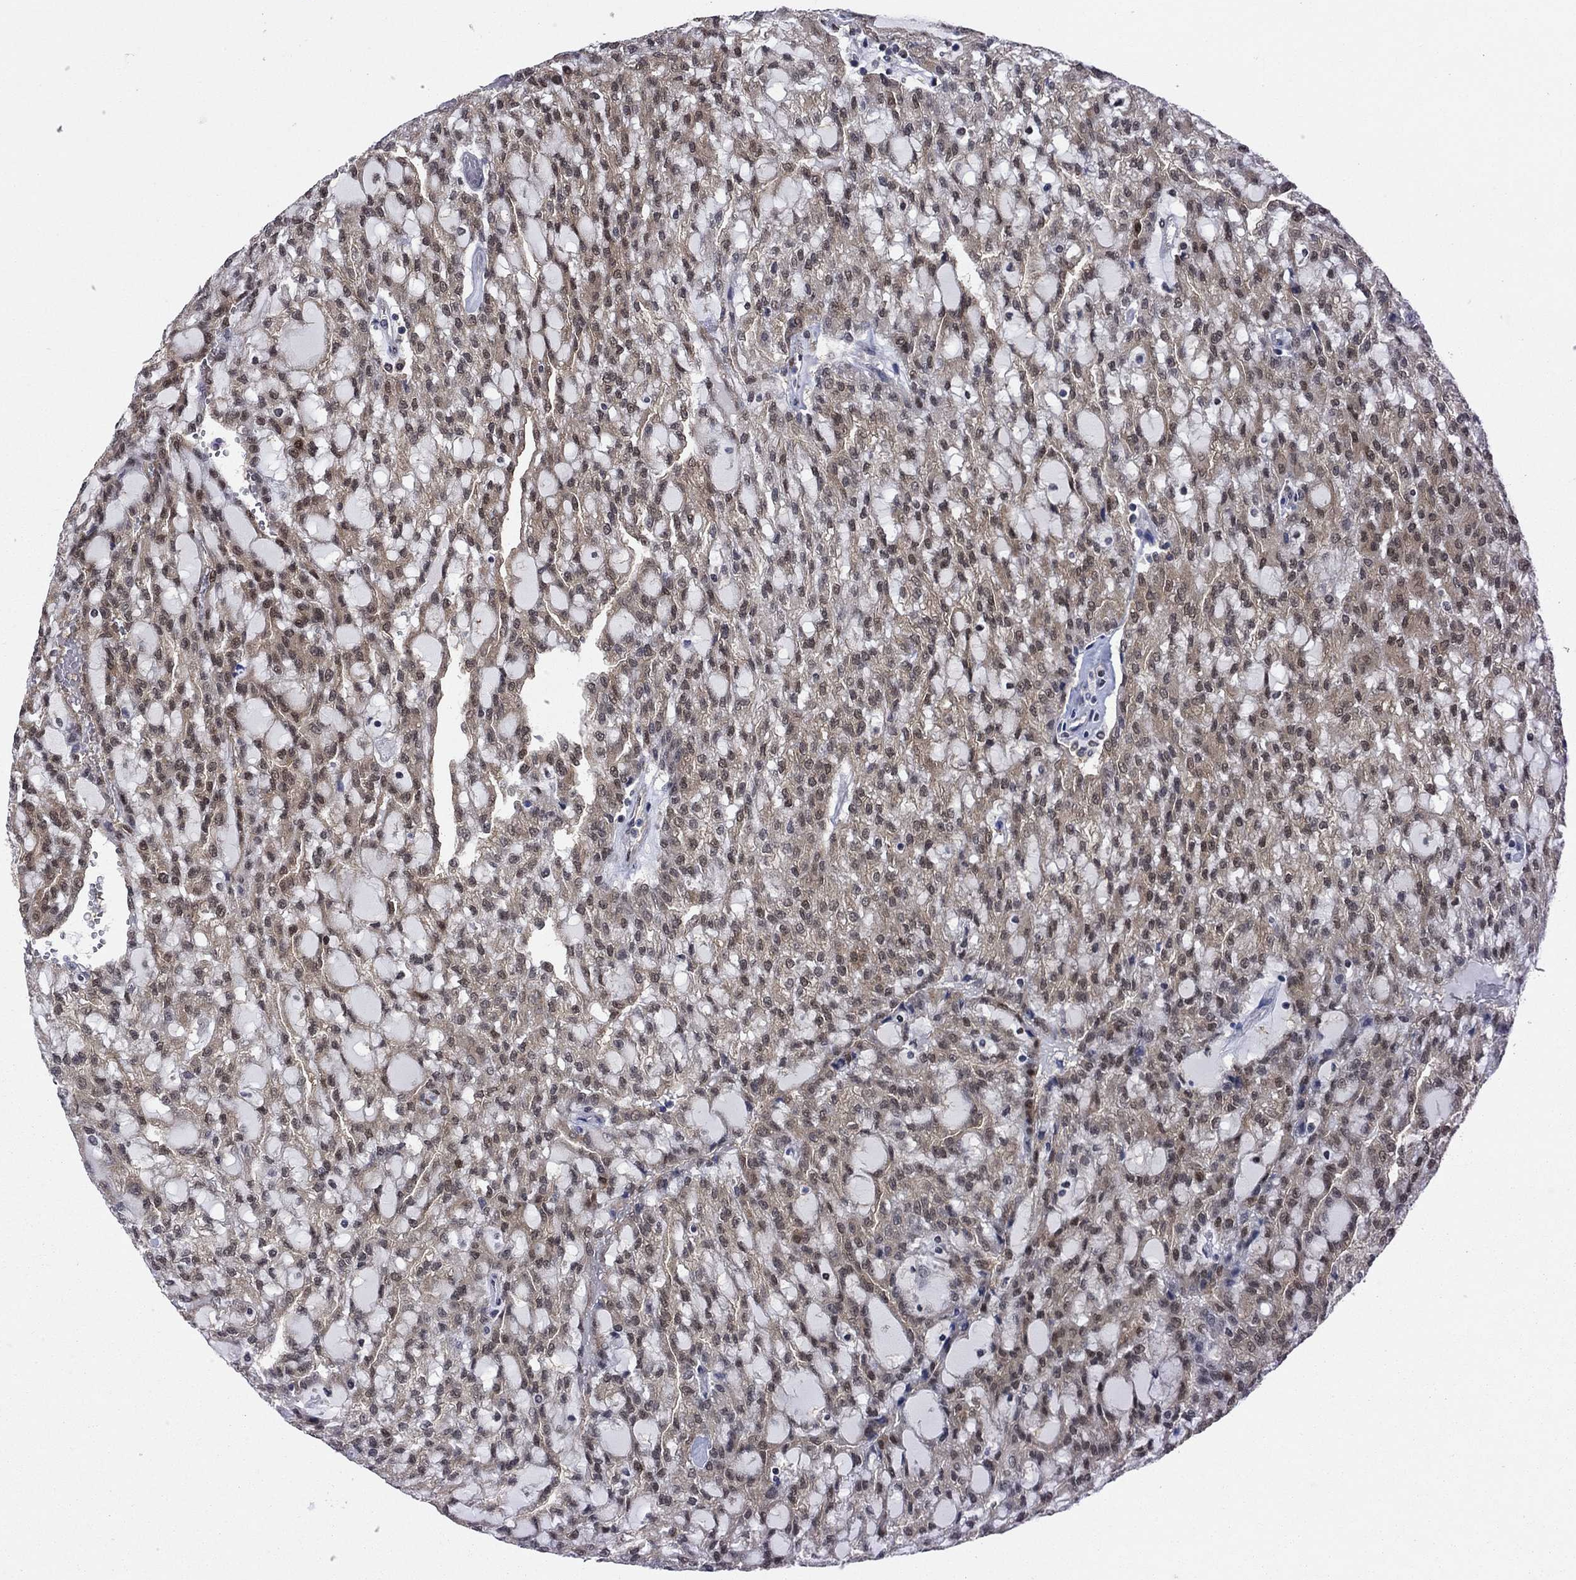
{"staining": {"intensity": "moderate", "quantity": "25%-75%", "location": "cytoplasmic/membranous"}, "tissue": "renal cancer", "cell_type": "Tumor cells", "image_type": "cancer", "snomed": [{"axis": "morphology", "description": "Adenocarcinoma, NOS"}, {"axis": "topography", "description": "Kidney"}], "caption": "Immunohistochemistry image of renal adenocarcinoma stained for a protein (brown), which exhibits medium levels of moderate cytoplasmic/membranous staining in about 25%-75% of tumor cells.", "gene": "FKBP4", "patient": {"sex": "male", "age": 63}}